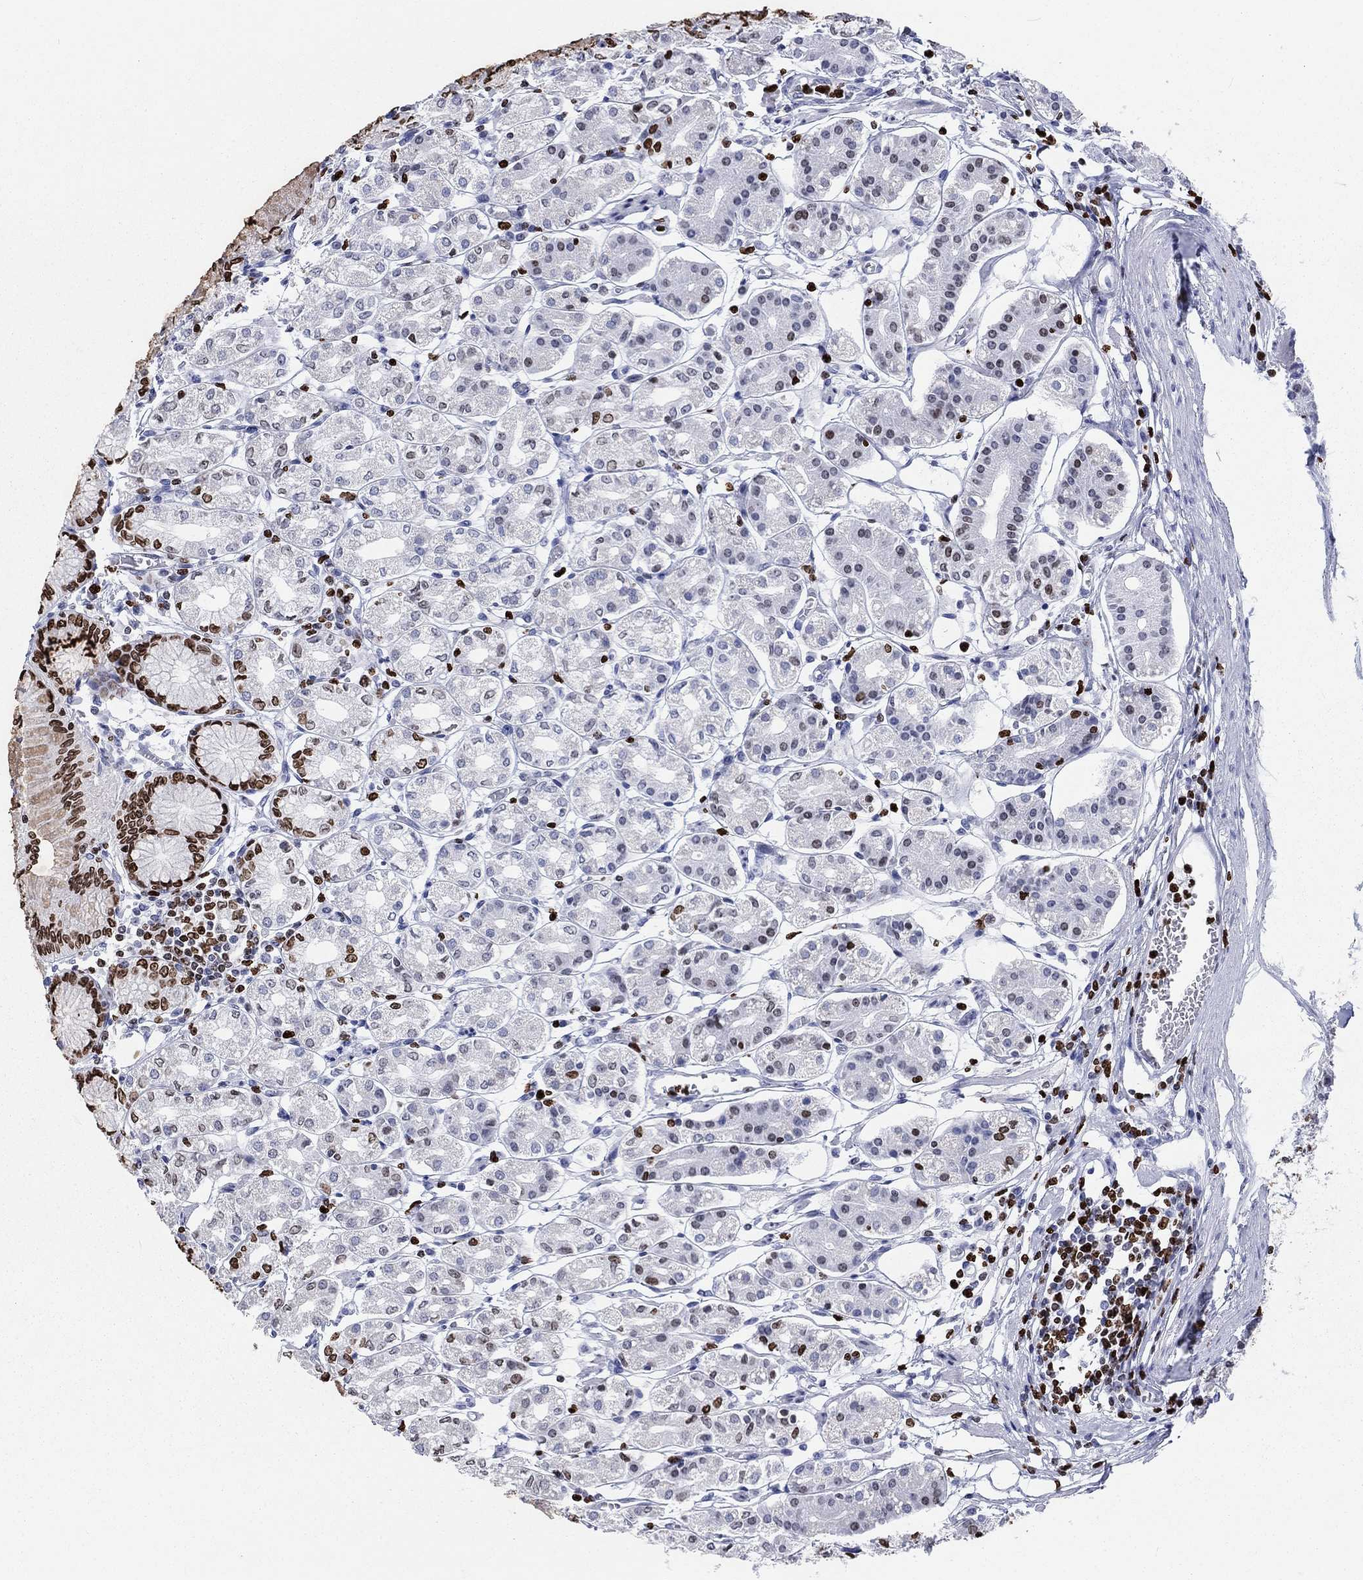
{"staining": {"intensity": "strong", "quantity": "25%-75%", "location": "nuclear"}, "tissue": "stomach", "cell_type": "Glandular cells", "image_type": "normal", "snomed": [{"axis": "morphology", "description": "Normal tissue, NOS"}, {"axis": "topography", "description": "Skeletal muscle"}, {"axis": "topography", "description": "Stomach"}], "caption": "Immunohistochemical staining of benign human stomach exhibits strong nuclear protein staining in about 25%-75% of glandular cells.", "gene": "H1", "patient": {"sex": "female", "age": 57}}